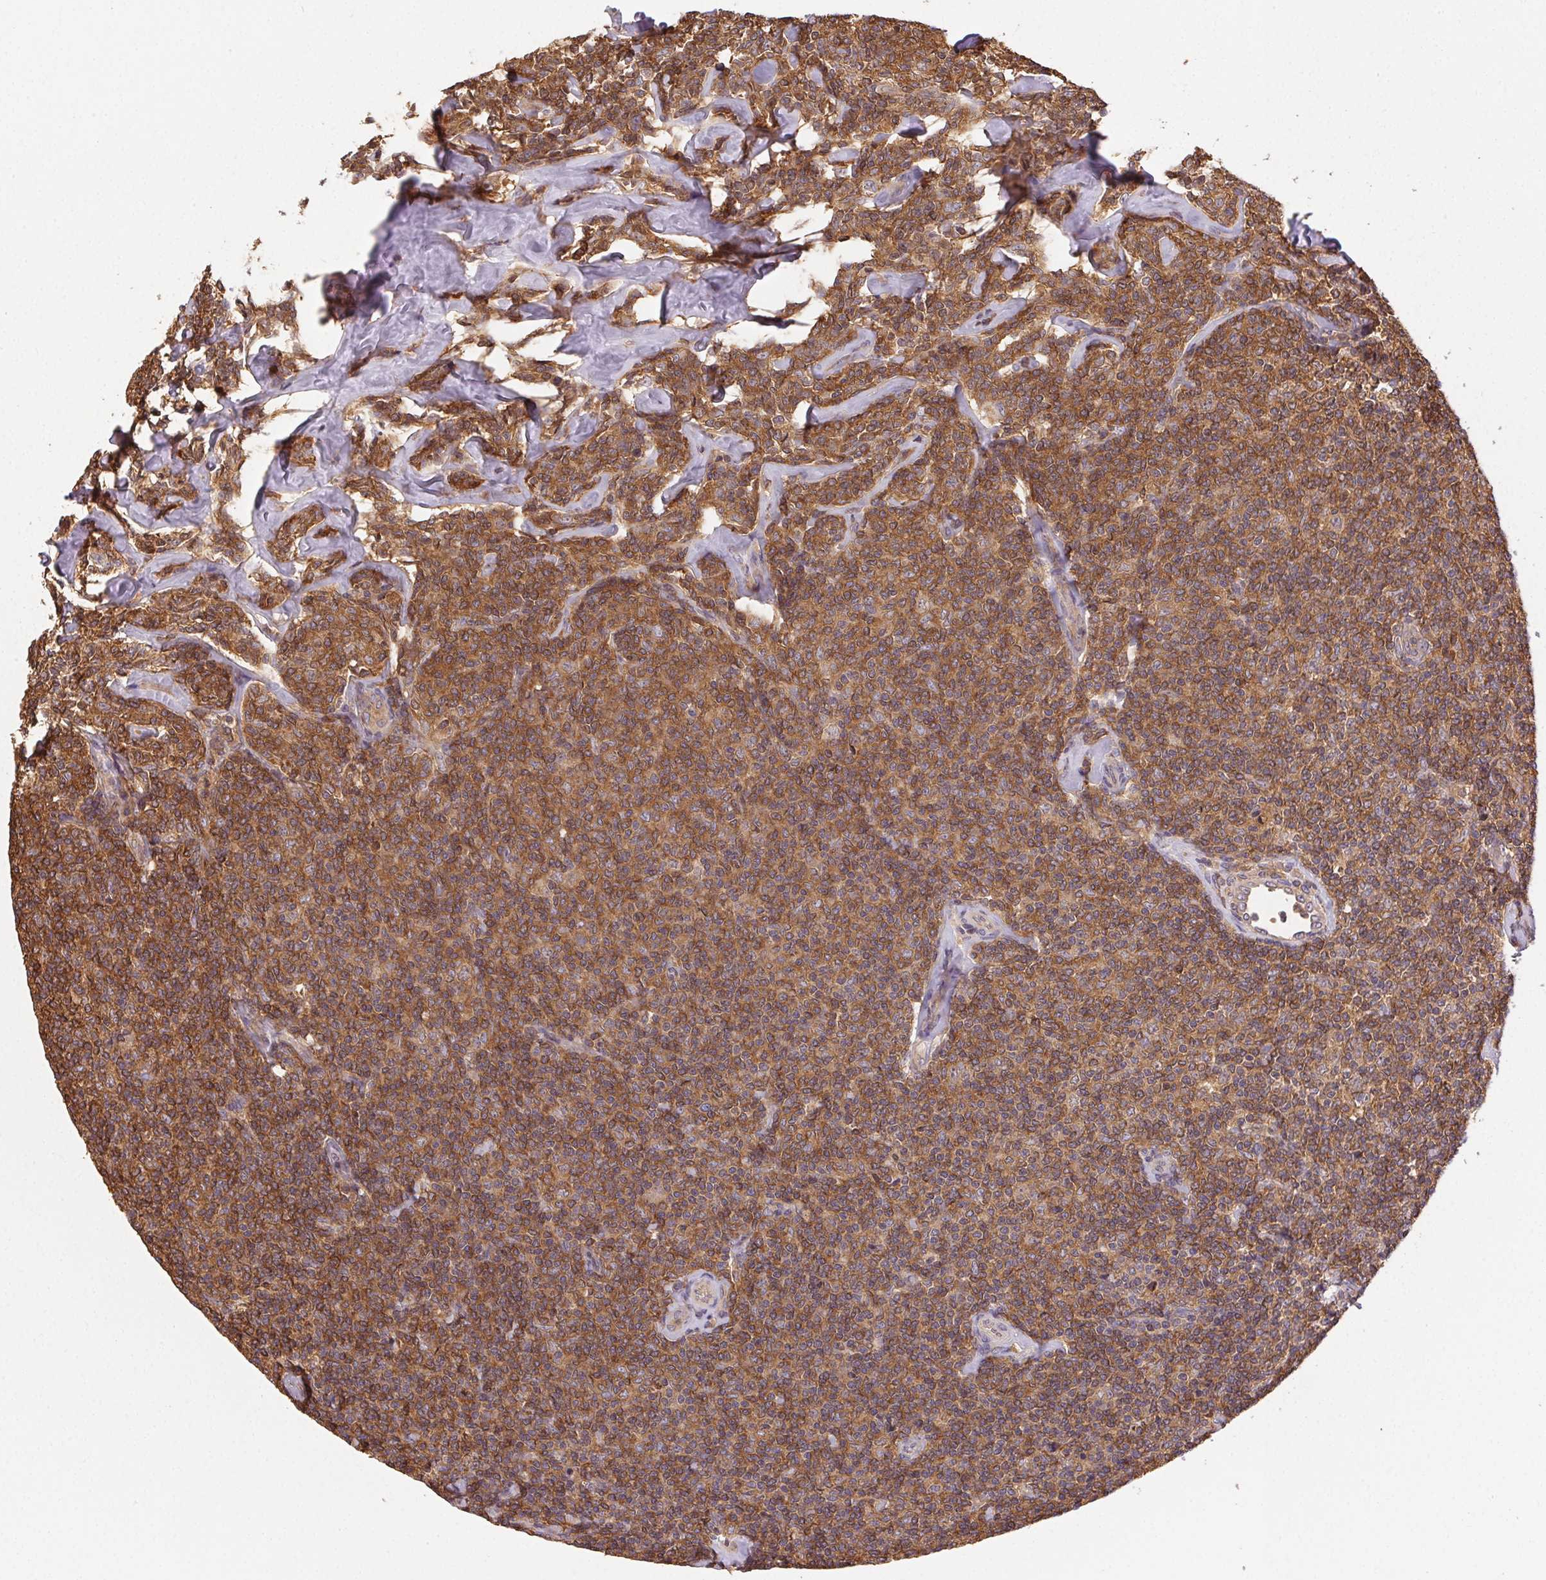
{"staining": {"intensity": "moderate", "quantity": ">75%", "location": "cytoplasmic/membranous"}, "tissue": "lymphoma", "cell_type": "Tumor cells", "image_type": "cancer", "snomed": [{"axis": "morphology", "description": "Malignant lymphoma, non-Hodgkin's type, Low grade"}, {"axis": "topography", "description": "Lymph node"}], "caption": "A micrograph of lymphoma stained for a protein shows moderate cytoplasmic/membranous brown staining in tumor cells. The staining was performed using DAB (3,3'-diaminobenzidine) to visualize the protein expression in brown, while the nuclei were stained in blue with hematoxylin (Magnification: 20x).", "gene": "GDI2", "patient": {"sex": "female", "age": 56}}